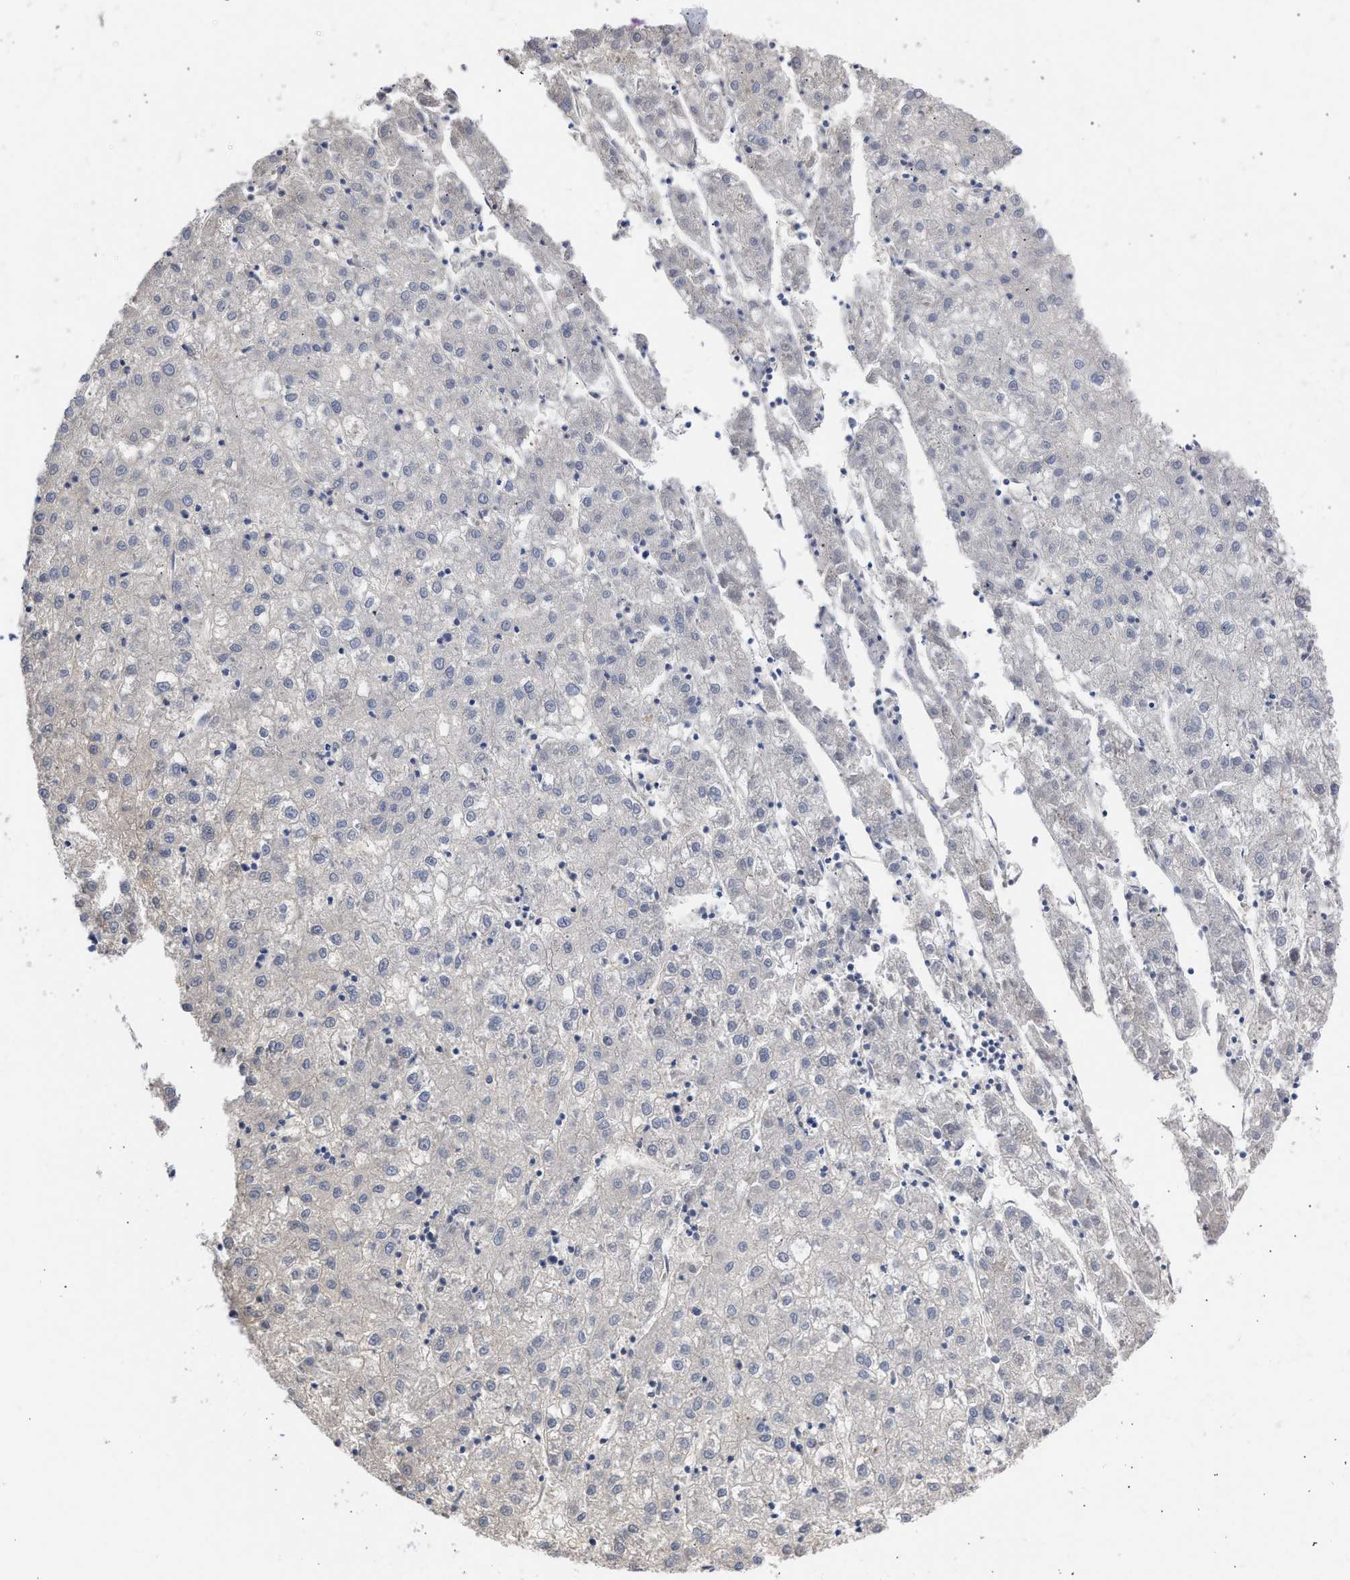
{"staining": {"intensity": "negative", "quantity": "none", "location": "none"}, "tissue": "liver cancer", "cell_type": "Tumor cells", "image_type": "cancer", "snomed": [{"axis": "morphology", "description": "Carcinoma, Hepatocellular, NOS"}, {"axis": "topography", "description": "Liver"}], "caption": "IHC micrograph of neoplastic tissue: human liver cancer stained with DAB reveals no significant protein staining in tumor cells.", "gene": "THRA", "patient": {"sex": "male", "age": 72}}